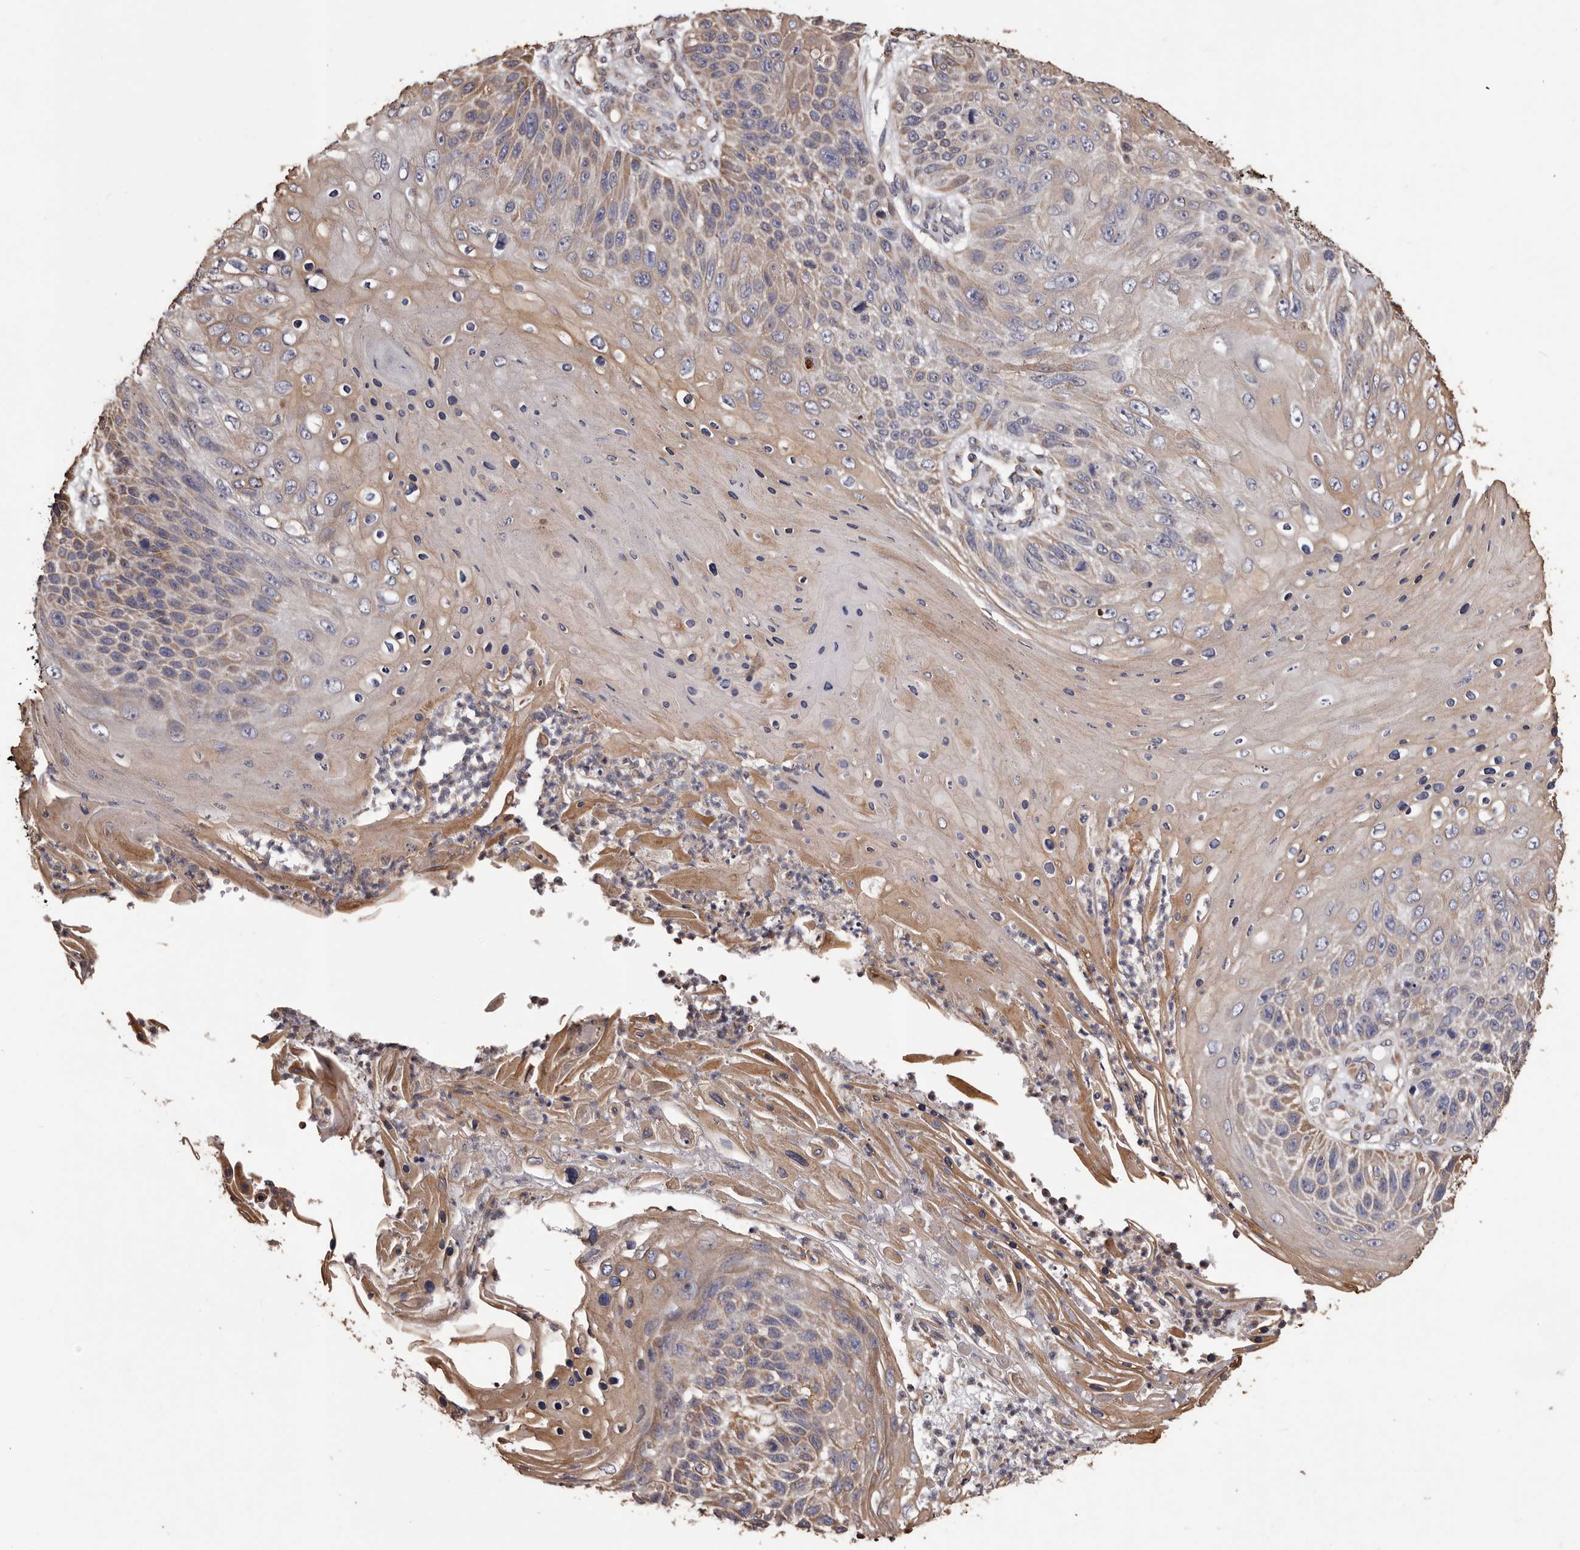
{"staining": {"intensity": "weak", "quantity": "25%-75%", "location": "cytoplasmic/membranous"}, "tissue": "skin cancer", "cell_type": "Tumor cells", "image_type": "cancer", "snomed": [{"axis": "morphology", "description": "Squamous cell carcinoma, NOS"}, {"axis": "topography", "description": "Skin"}], "caption": "Immunohistochemistry image of skin cancer (squamous cell carcinoma) stained for a protein (brown), which shows low levels of weak cytoplasmic/membranous positivity in about 25%-75% of tumor cells.", "gene": "CEP104", "patient": {"sex": "female", "age": 88}}